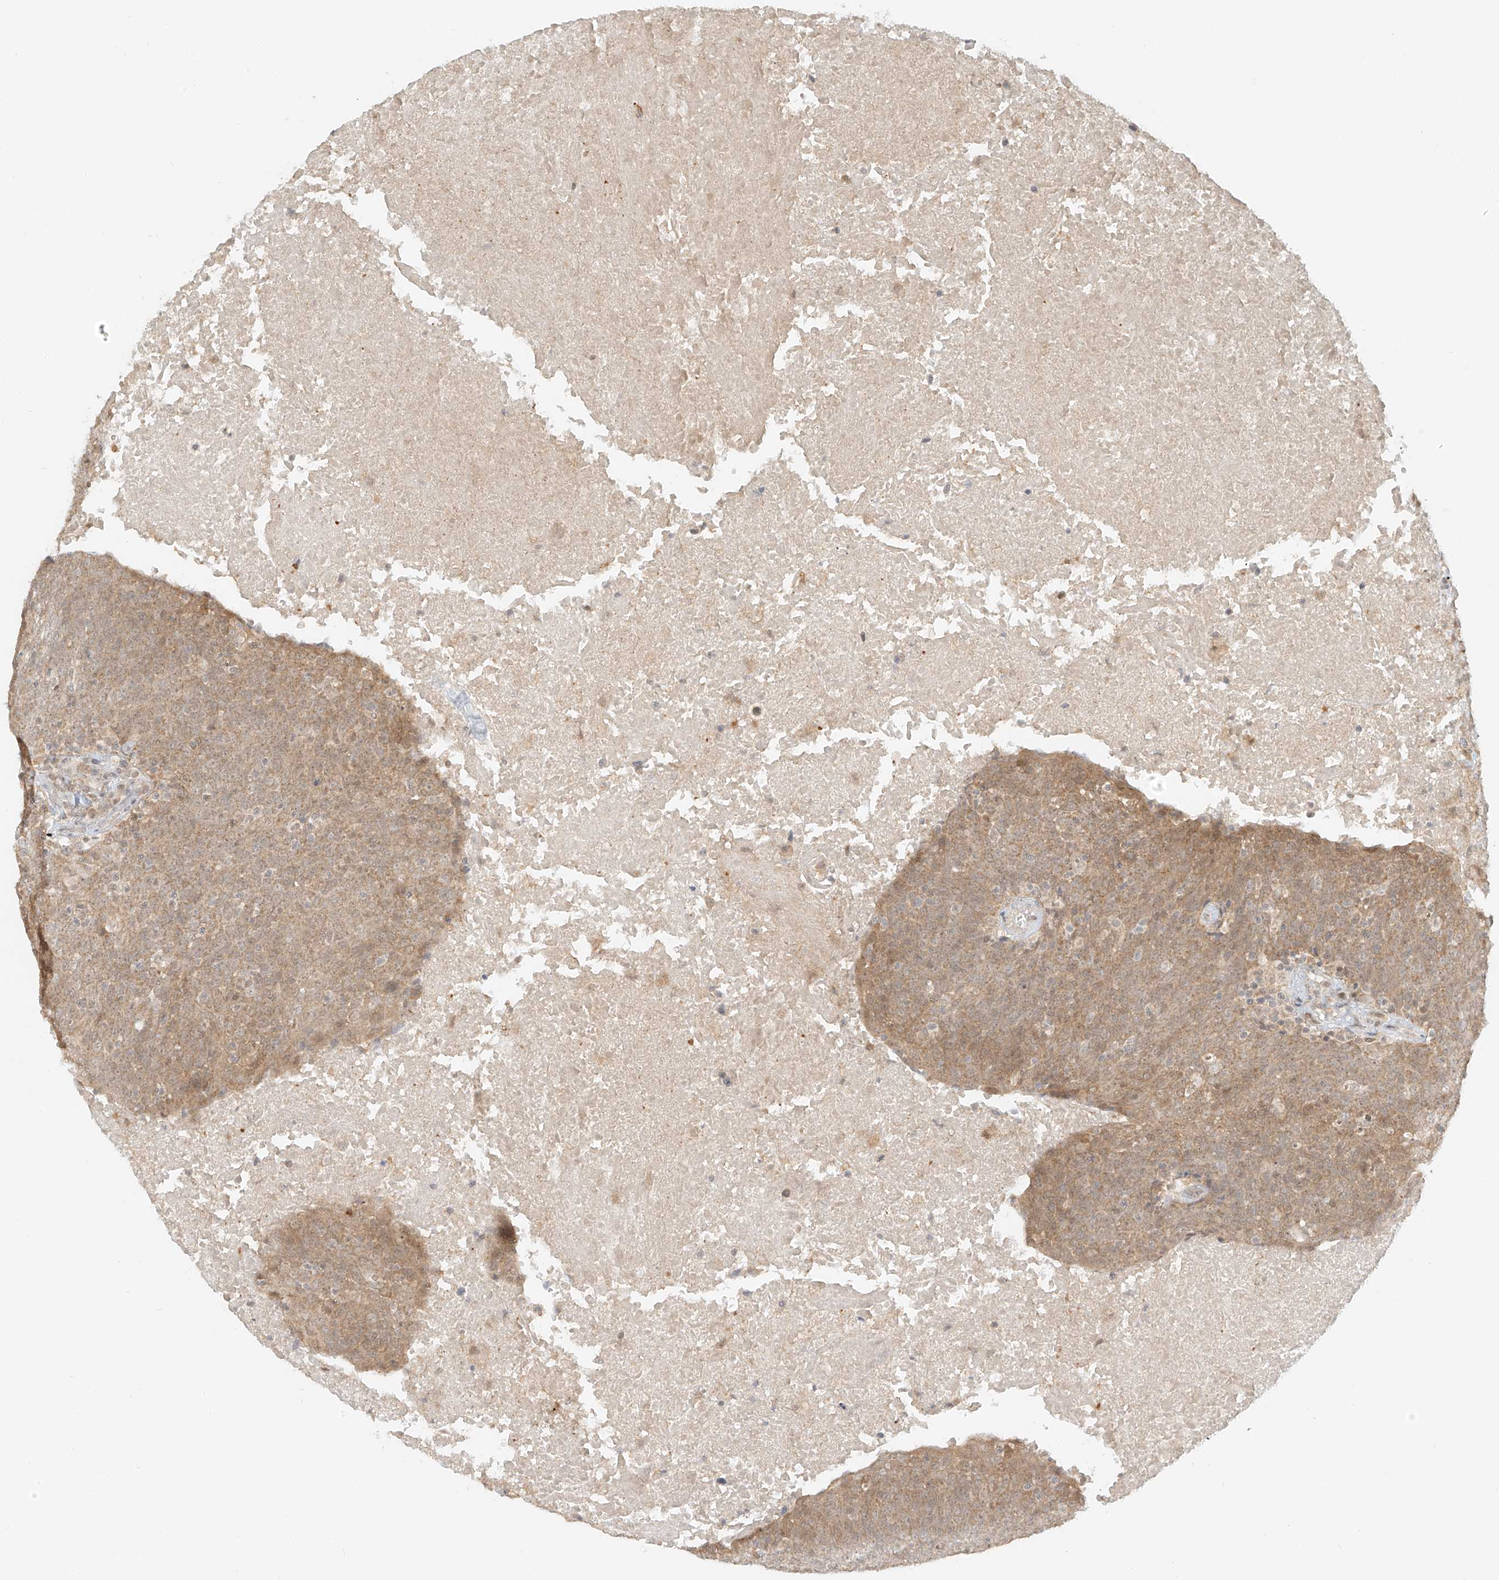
{"staining": {"intensity": "moderate", "quantity": ">75%", "location": "cytoplasmic/membranous"}, "tissue": "head and neck cancer", "cell_type": "Tumor cells", "image_type": "cancer", "snomed": [{"axis": "morphology", "description": "Squamous cell carcinoma, NOS"}, {"axis": "morphology", "description": "Squamous cell carcinoma, metastatic, NOS"}, {"axis": "topography", "description": "Lymph node"}, {"axis": "topography", "description": "Head-Neck"}], "caption": "High-power microscopy captured an immunohistochemistry (IHC) histopathology image of head and neck cancer (squamous cell carcinoma), revealing moderate cytoplasmic/membranous positivity in approximately >75% of tumor cells.", "gene": "MIPEP", "patient": {"sex": "male", "age": 62}}